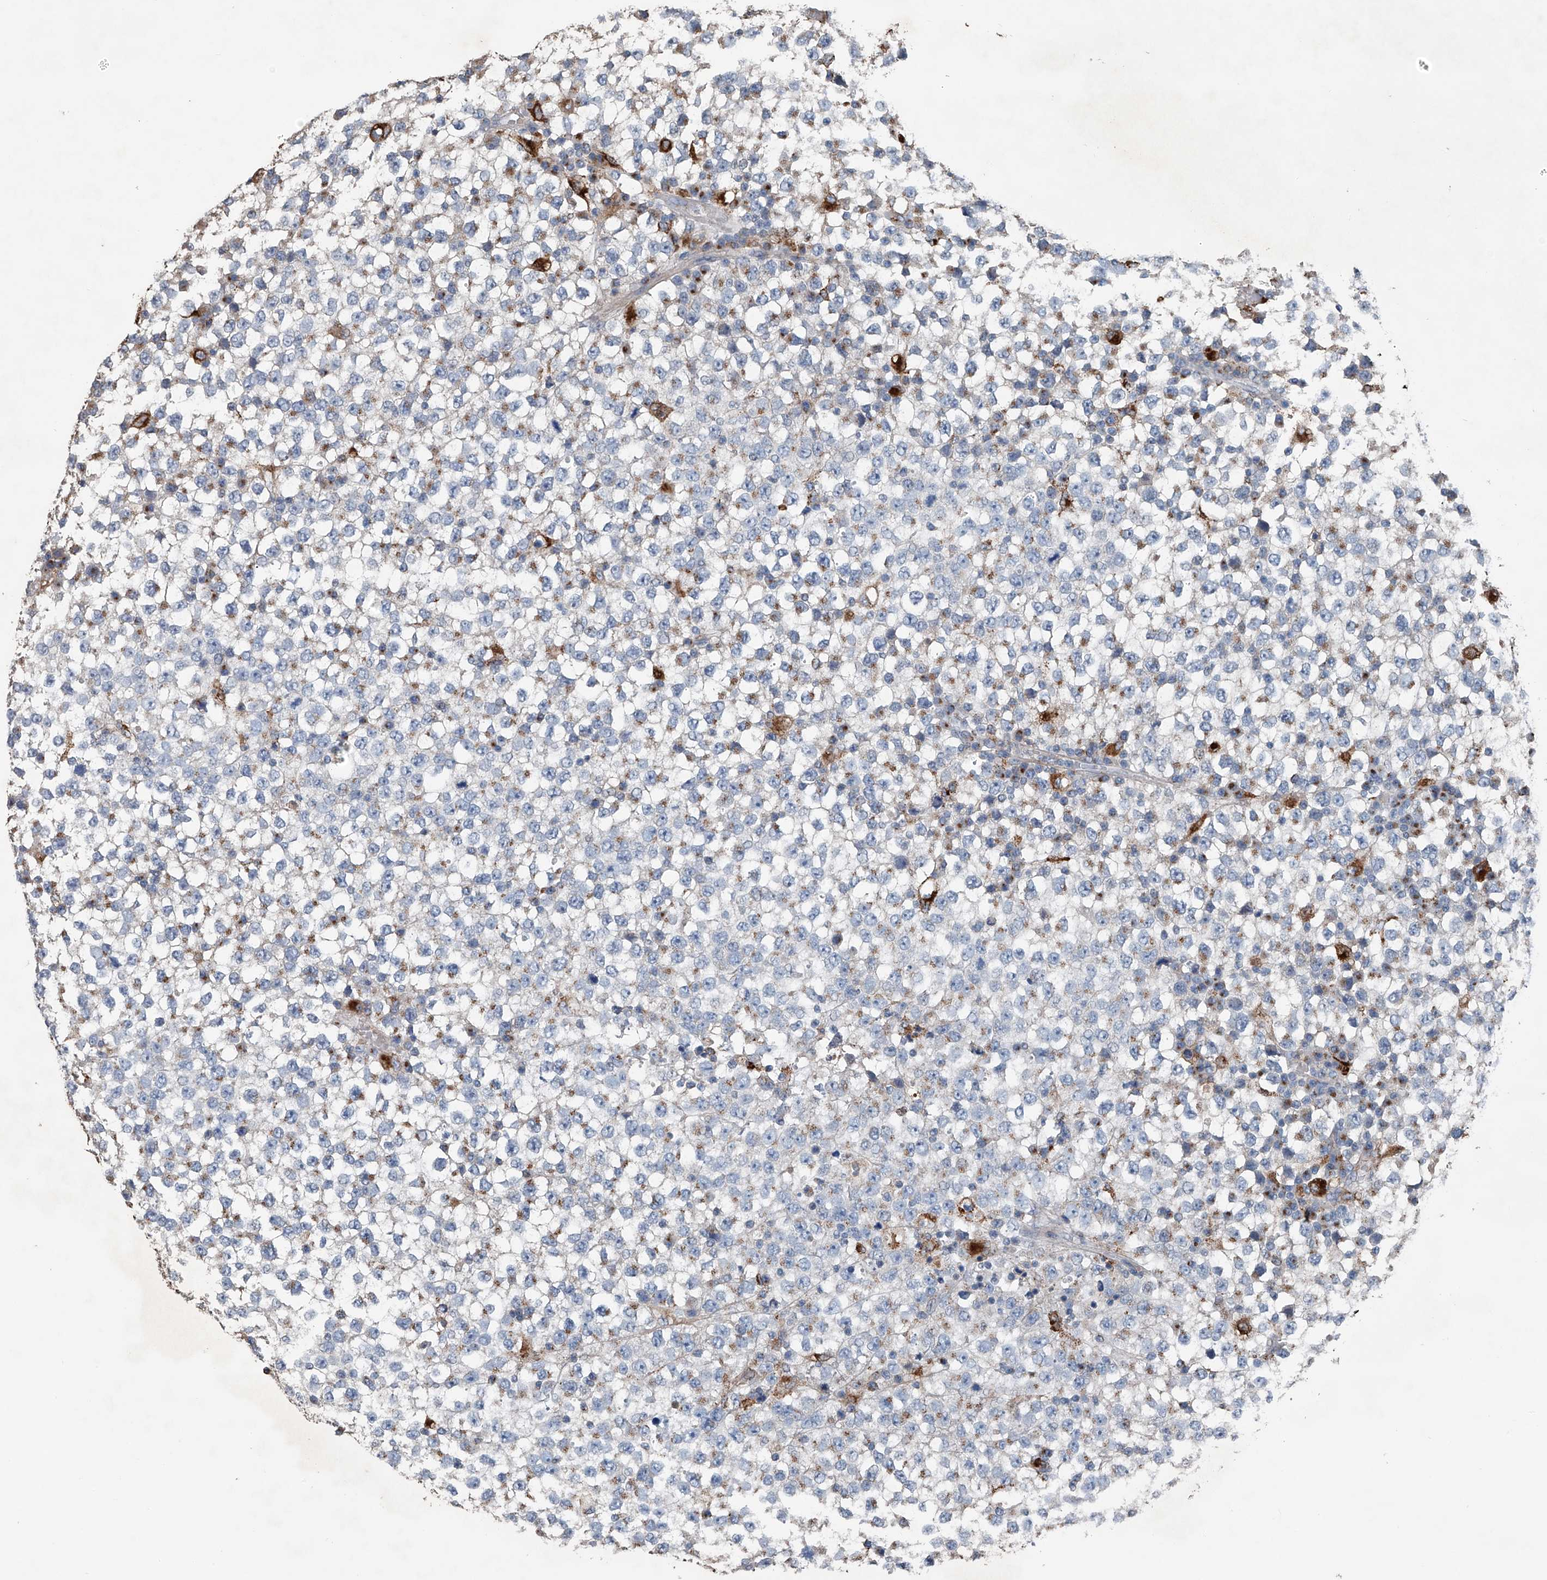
{"staining": {"intensity": "weak", "quantity": "<25%", "location": "cytoplasmic/membranous"}, "tissue": "testis cancer", "cell_type": "Tumor cells", "image_type": "cancer", "snomed": [{"axis": "morphology", "description": "Seminoma, NOS"}, {"axis": "topography", "description": "Testis"}], "caption": "Immunohistochemistry (IHC) of testis cancer (seminoma) reveals no expression in tumor cells.", "gene": "ZNF772", "patient": {"sex": "male", "age": 65}}